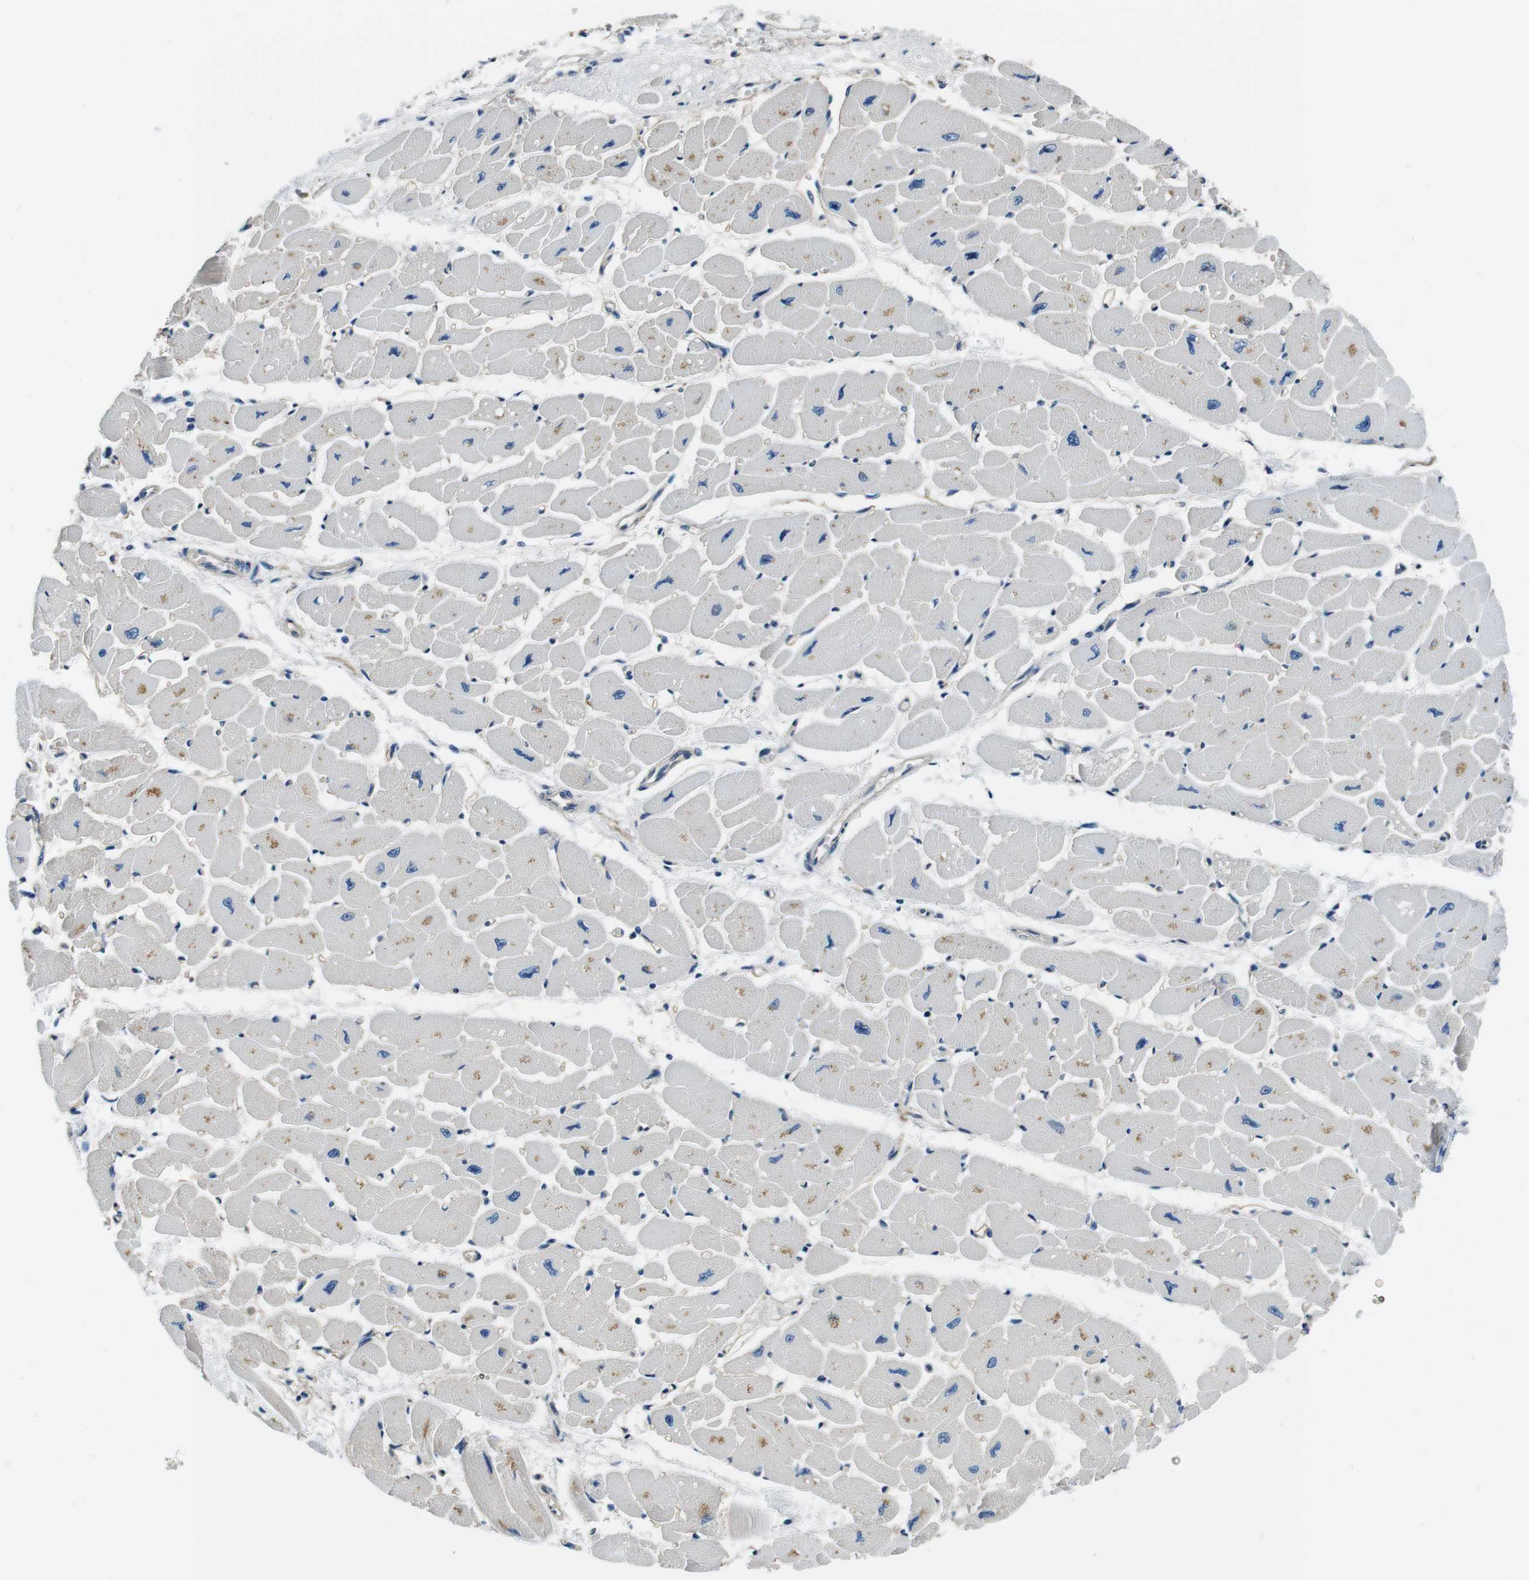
{"staining": {"intensity": "weak", "quantity": "<25%", "location": "cytoplasmic/membranous"}, "tissue": "heart muscle", "cell_type": "Cardiomyocytes", "image_type": "normal", "snomed": [{"axis": "morphology", "description": "Normal tissue, NOS"}, {"axis": "topography", "description": "Heart"}], "caption": "This is a photomicrograph of immunohistochemistry (IHC) staining of normal heart muscle, which shows no staining in cardiomyocytes.", "gene": "CASQ1", "patient": {"sex": "female", "age": 54}}